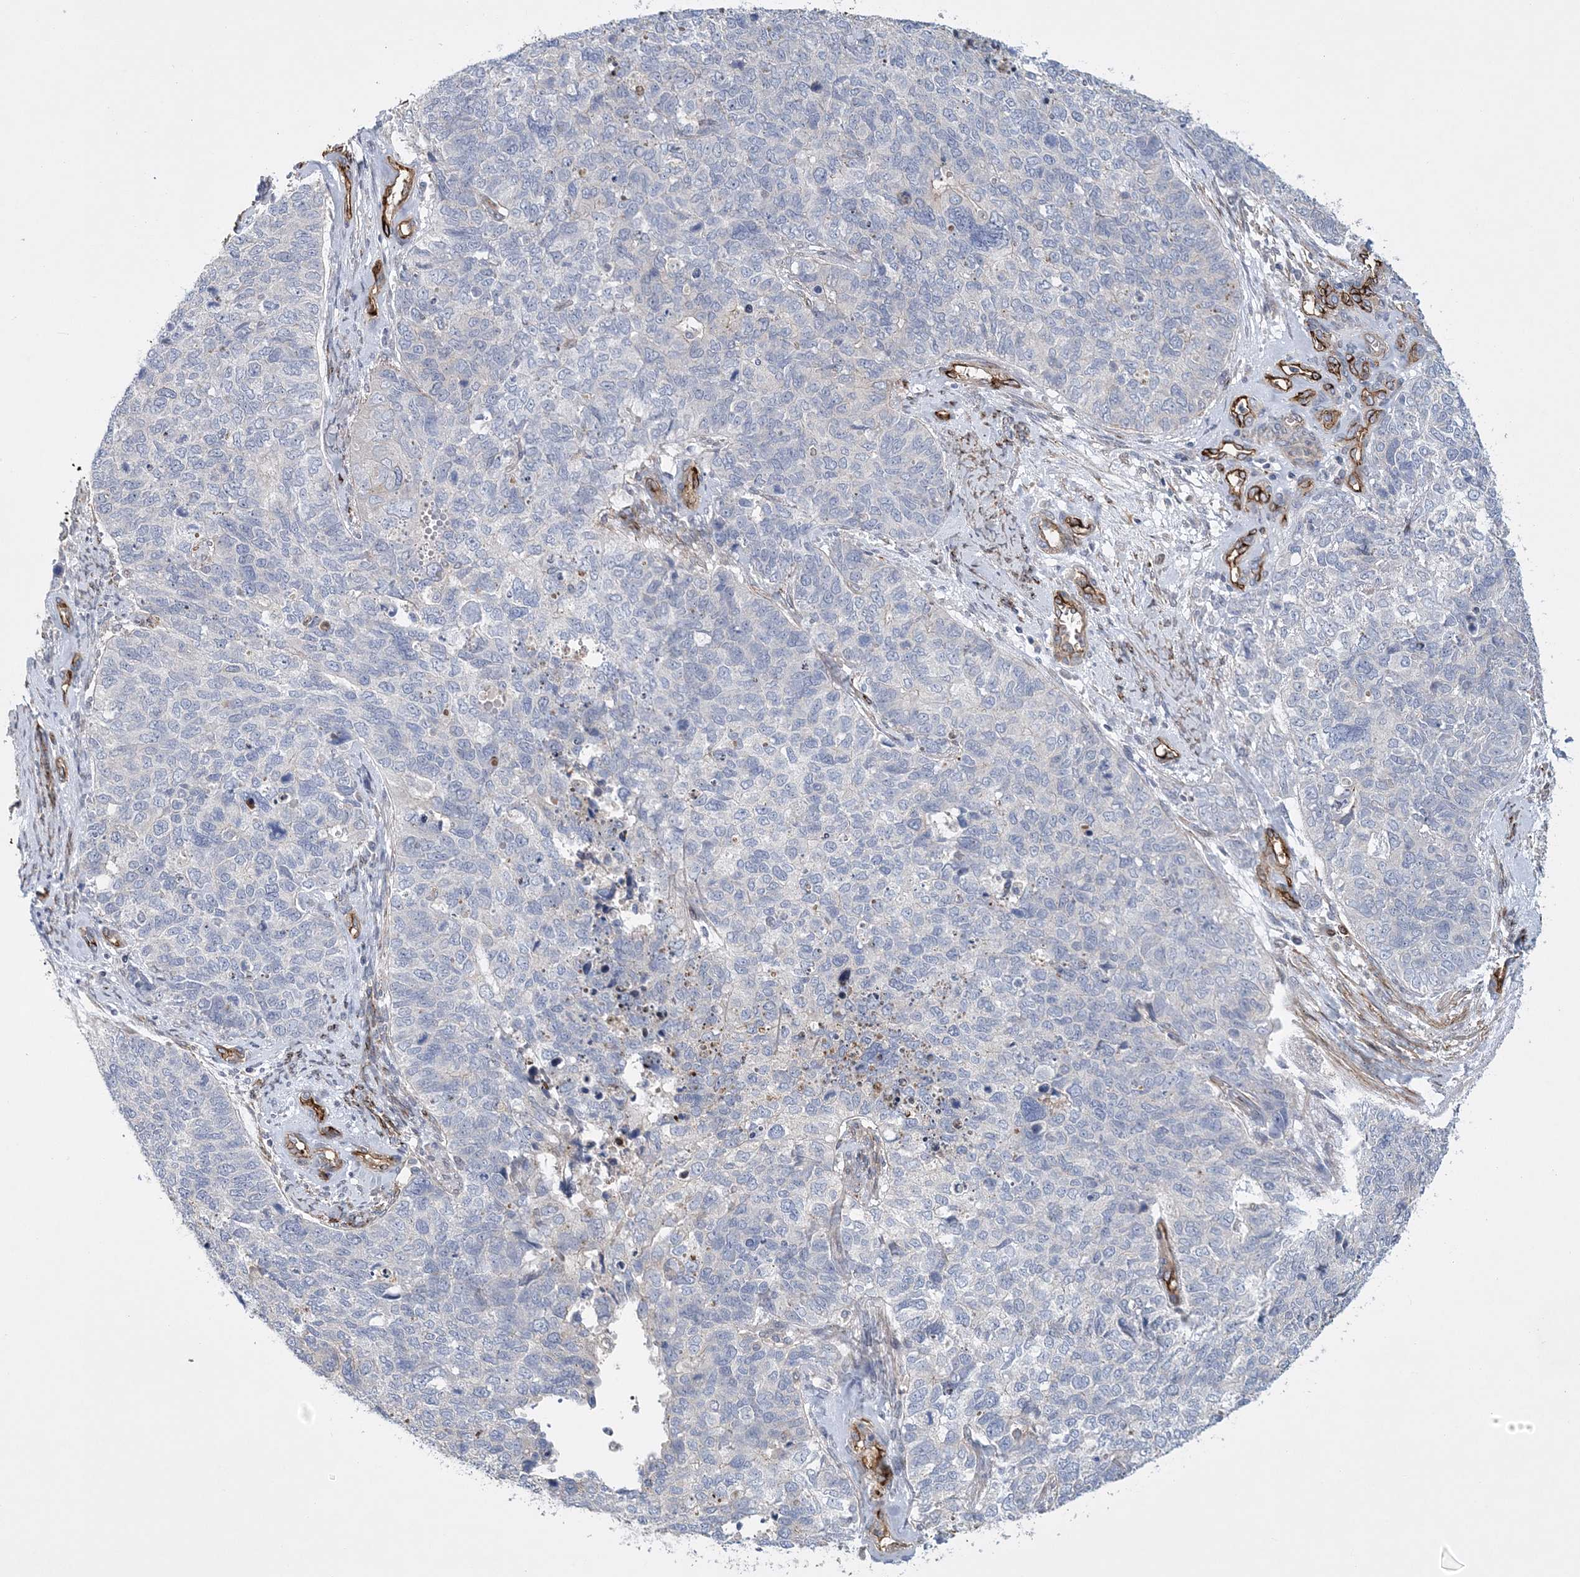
{"staining": {"intensity": "negative", "quantity": "none", "location": "none"}, "tissue": "cervical cancer", "cell_type": "Tumor cells", "image_type": "cancer", "snomed": [{"axis": "morphology", "description": "Squamous cell carcinoma, NOS"}, {"axis": "topography", "description": "Cervix"}], "caption": "An immunohistochemistry (IHC) image of cervical cancer (squamous cell carcinoma) is shown. There is no staining in tumor cells of cervical cancer (squamous cell carcinoma).", "gene": "CALN1", "patient": {"sex": "female", "age": 63}}